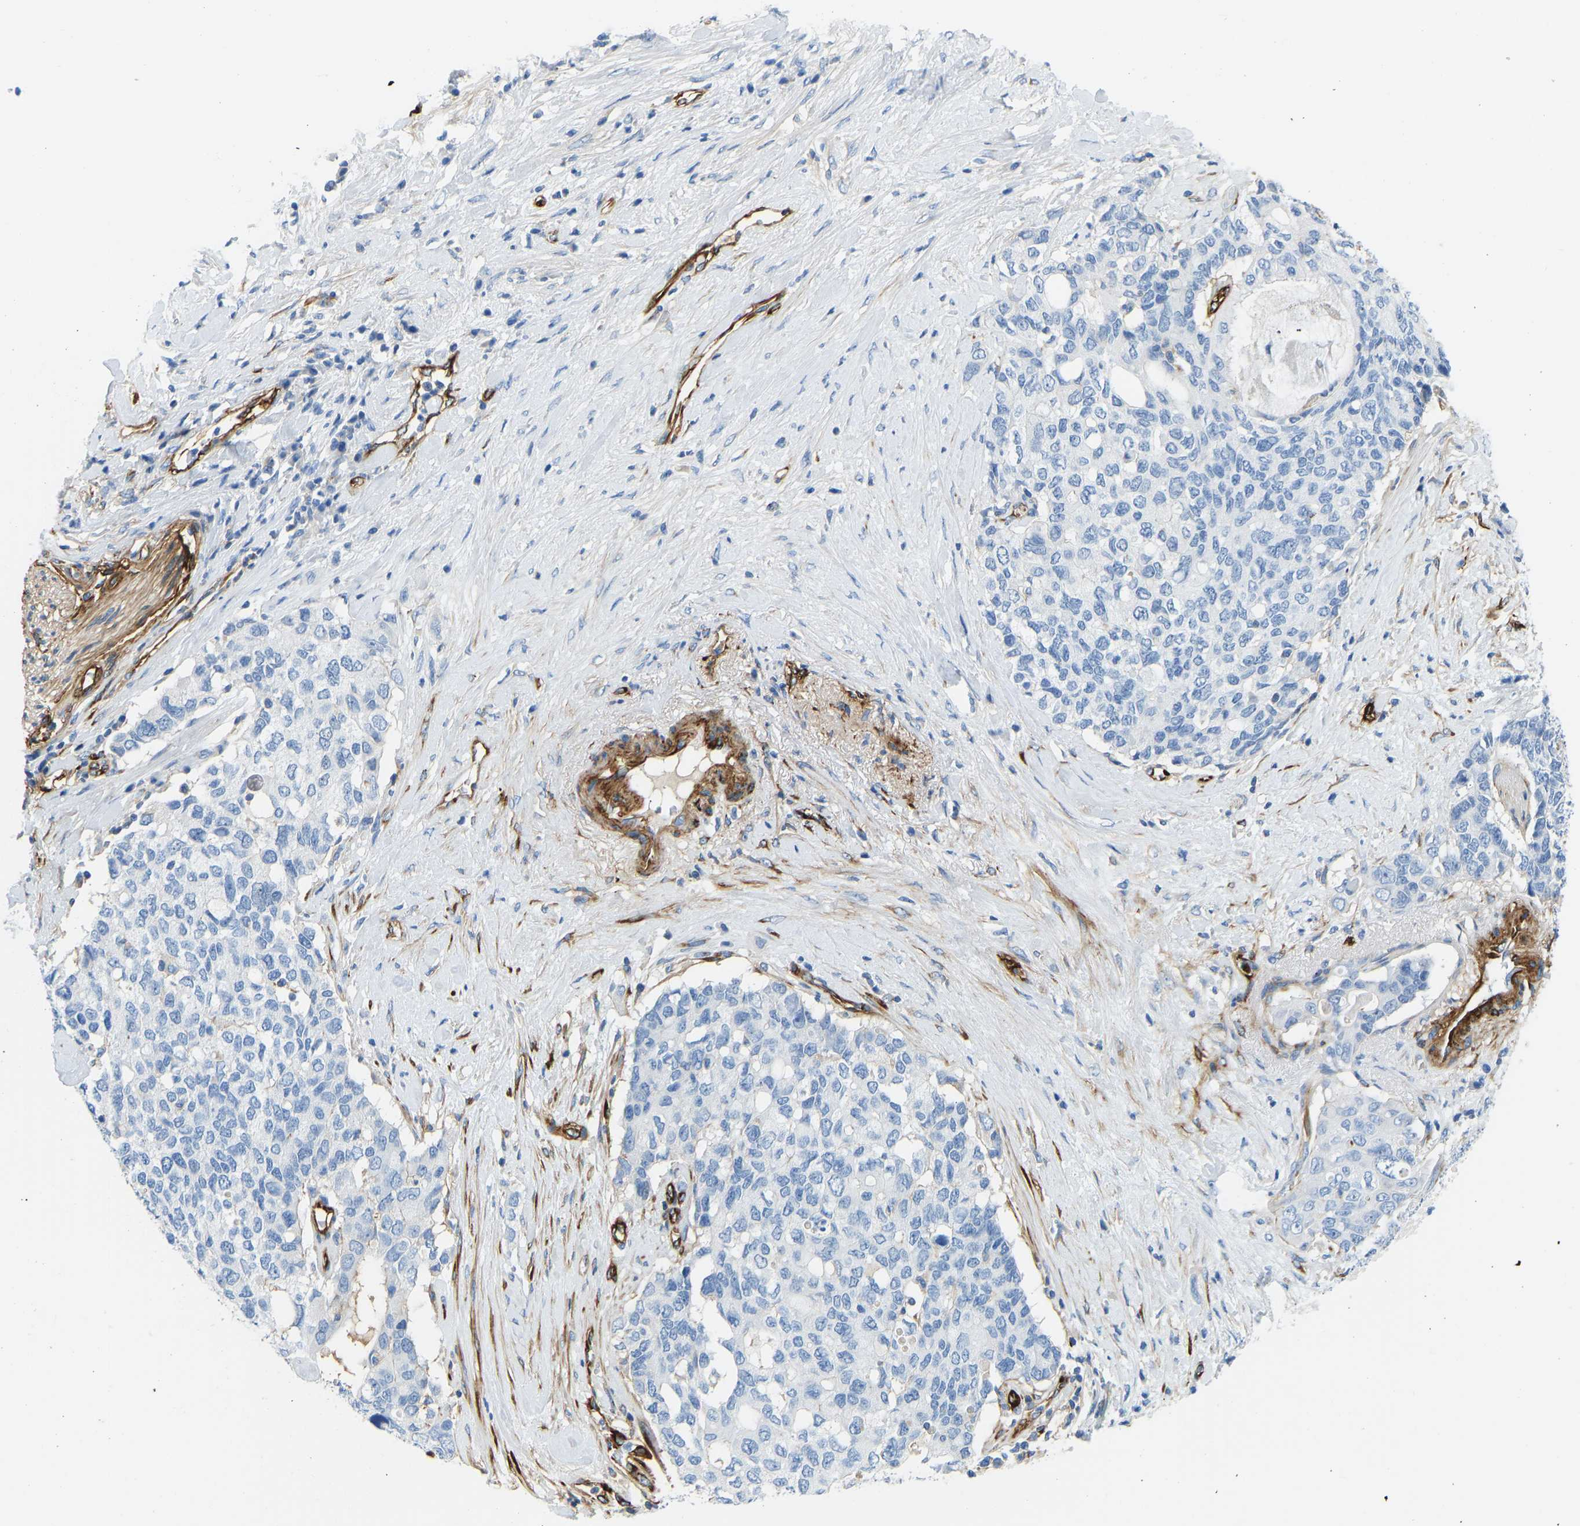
{"staining": {"intensity": "negative", "quantity": "none", "location": "none"}, "tissue": "pancreatic cancer", "cell_type": "Tumor cells", "image_type": "cancer", "snomed": [{"axis": "morphology", "description": "Adenocarcinoma, NOS"}, {"axis": "topography", "description": "Pancreas"}], "caption": "The IHC photomicrograph has no significant positivity in tumor cells of adenocarcinoma (pancreatic) tissue.", "gene": "COL15A1", "patient": {"sex": "female", "age": 56}}